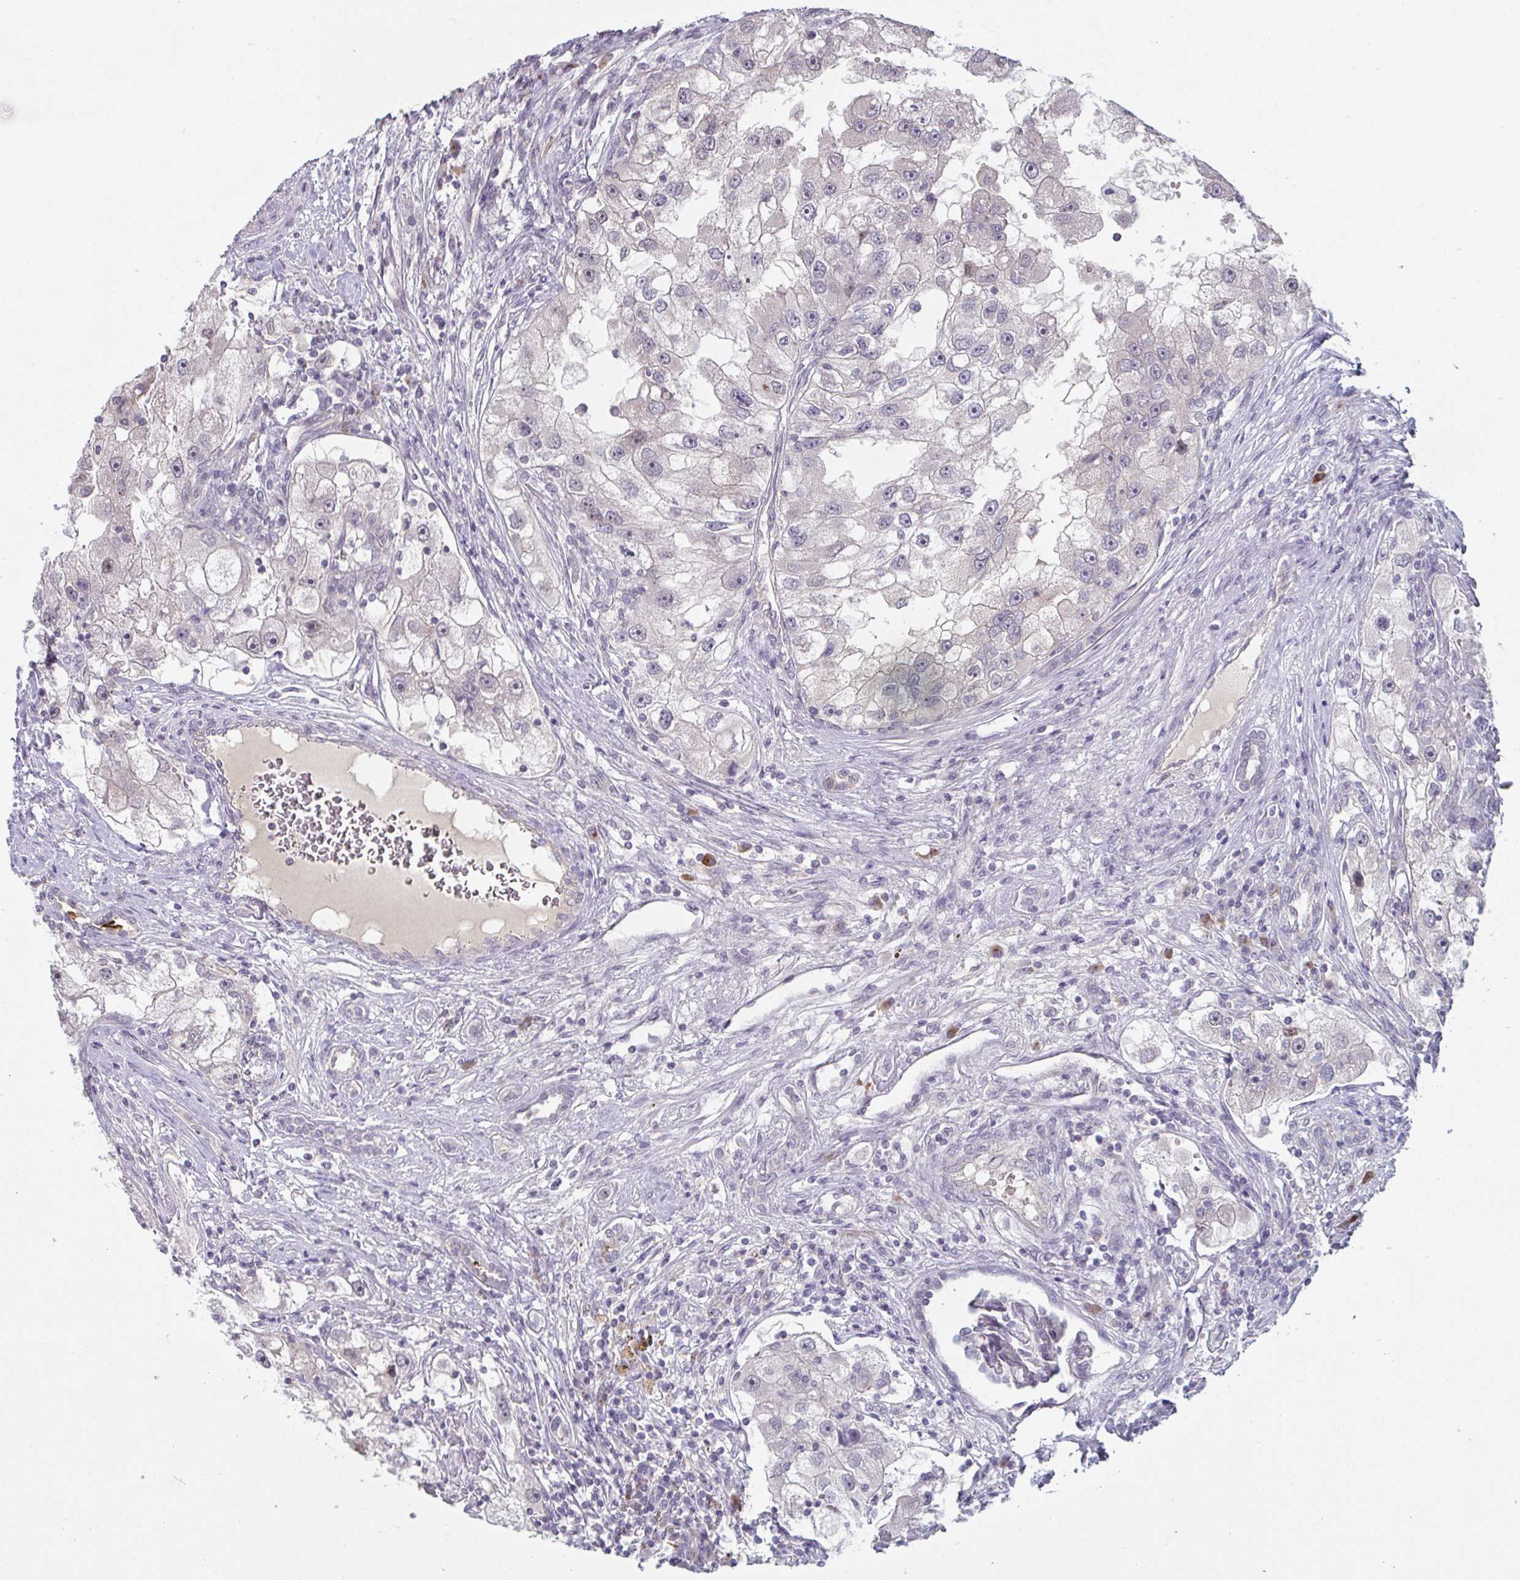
{"staining": {"intensity": "negative", "quantity": "none", "location": "none"}, "tissue": "renal cancer", "cell_type": "Tumor cells", "image_type": "cancer", "snomed": [{"axis": "morphology", "description": "Adenocarcinoma, NOS"}, {"axis": "topography", "description": "Kidney"}], "caption": "DAB (3,3'-diaminobenzidine) immunohistochemical staining of human renal cancer exhibits no significant expression in tumor cells.", "gene": "ZNF214", "patient": {"sex": "male", "age": 63}}